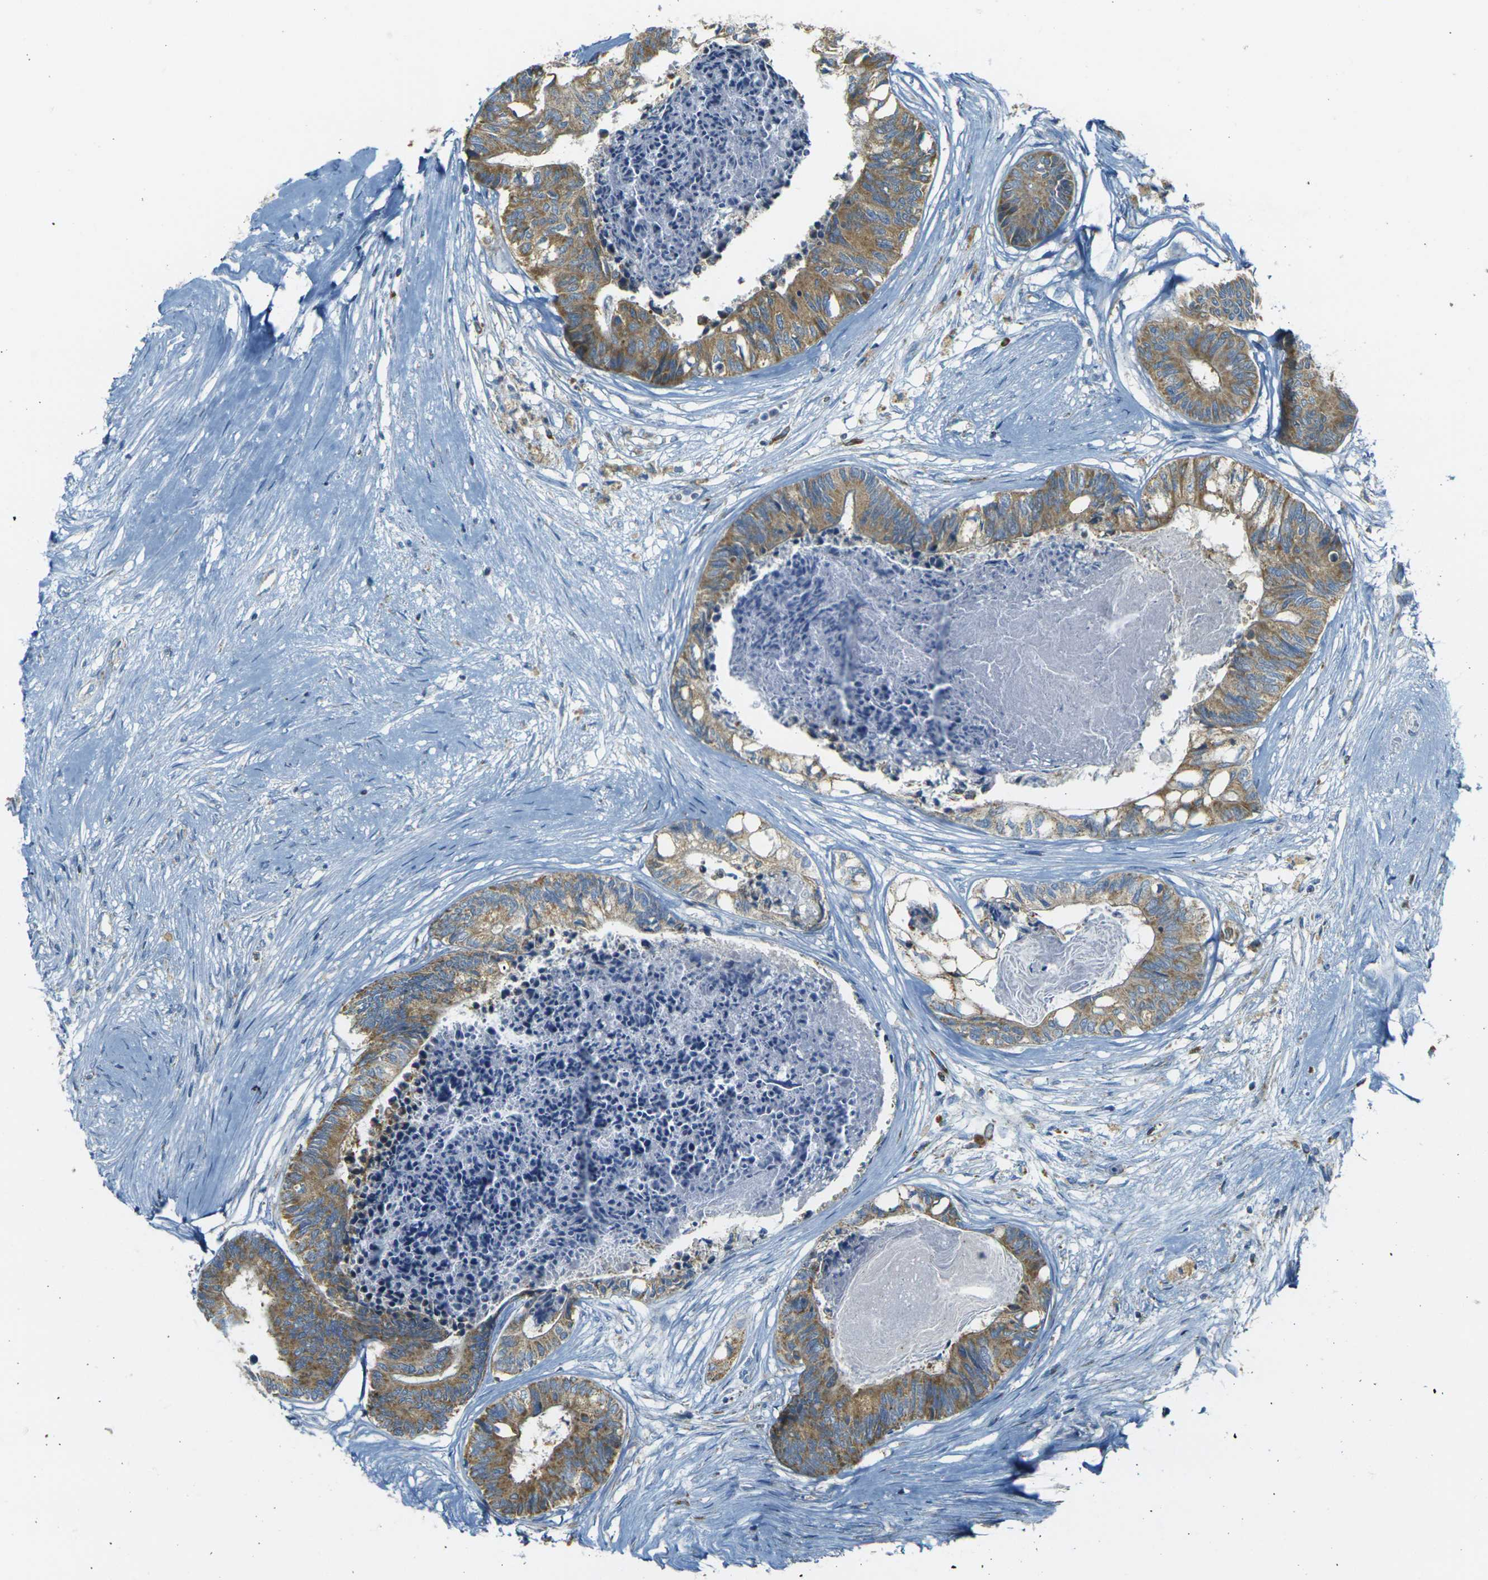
{"staining": {"intensity": "moderate", "quantity": ">75%", "location": "cytoplasmic/membranous"}, "tissue": "colorectal cancer", "cell_type": "Tumor cells", "image_type": "cancer", "snomed": [{"axis": "morphology", "description": "Adenocarcinoma, NOS"}, {"axis": "topography", "description": "Rectum"}], "caption": "Immunohistochemistry (IHC) staining of colorectal adenocarcinoma, which displays medium levels of moderate cytoplasmic/membranous expression in approximately >75% of tumor cells indicating moderate cytoplasmic/membranous protein staining. The staining was performed using DAB (3,3'-diaminobenzidine) (brown) for protein detection and nuclei were counterstained in hematoxylin (blue).", "gene": "PARD6B", "patient": {"sex": "male", "age": 63}}